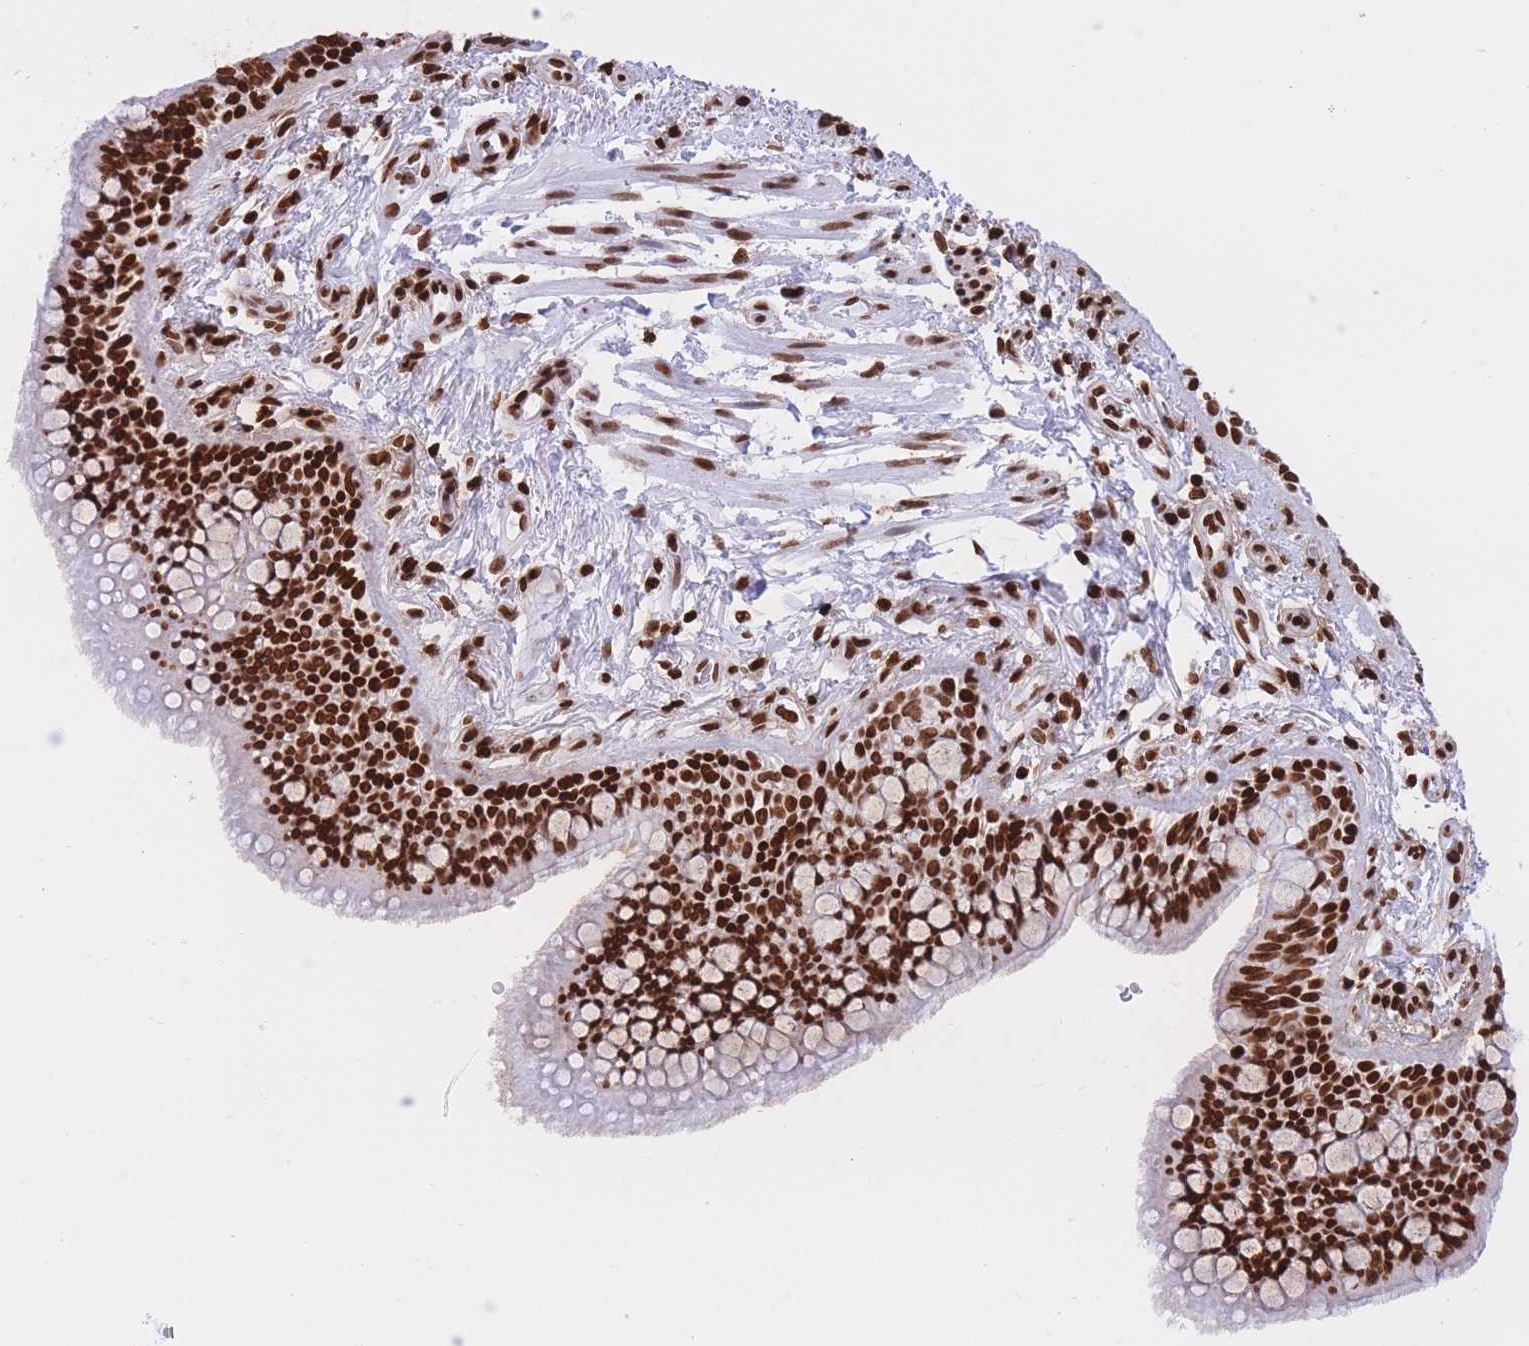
{"staining": {"intensity": "strong", "quantity": ">75%", "location": "nuclear"}, "tissue": "bronchus", "cell_type": "Respiratory epithelial cells", "image_type": "normal", "snomed": [{"axis": "morphology", "description": "Normal tissue, NOS"}, {"axis": "morphology", "description": "Neoplasm, uncertain whether benign or malignant"}, {"axis": "topography", "description": "Bronchus"}, {"axis": "topography", "description": "Lung"}], "caption": "Benign bronchus reveals strong nuclear expression in approximately >75% of respiratory epithelial cells, visualized by immunohistochemistry.", "gene": "H2BC10", "patient": {"sex": "male", "age": 55}}